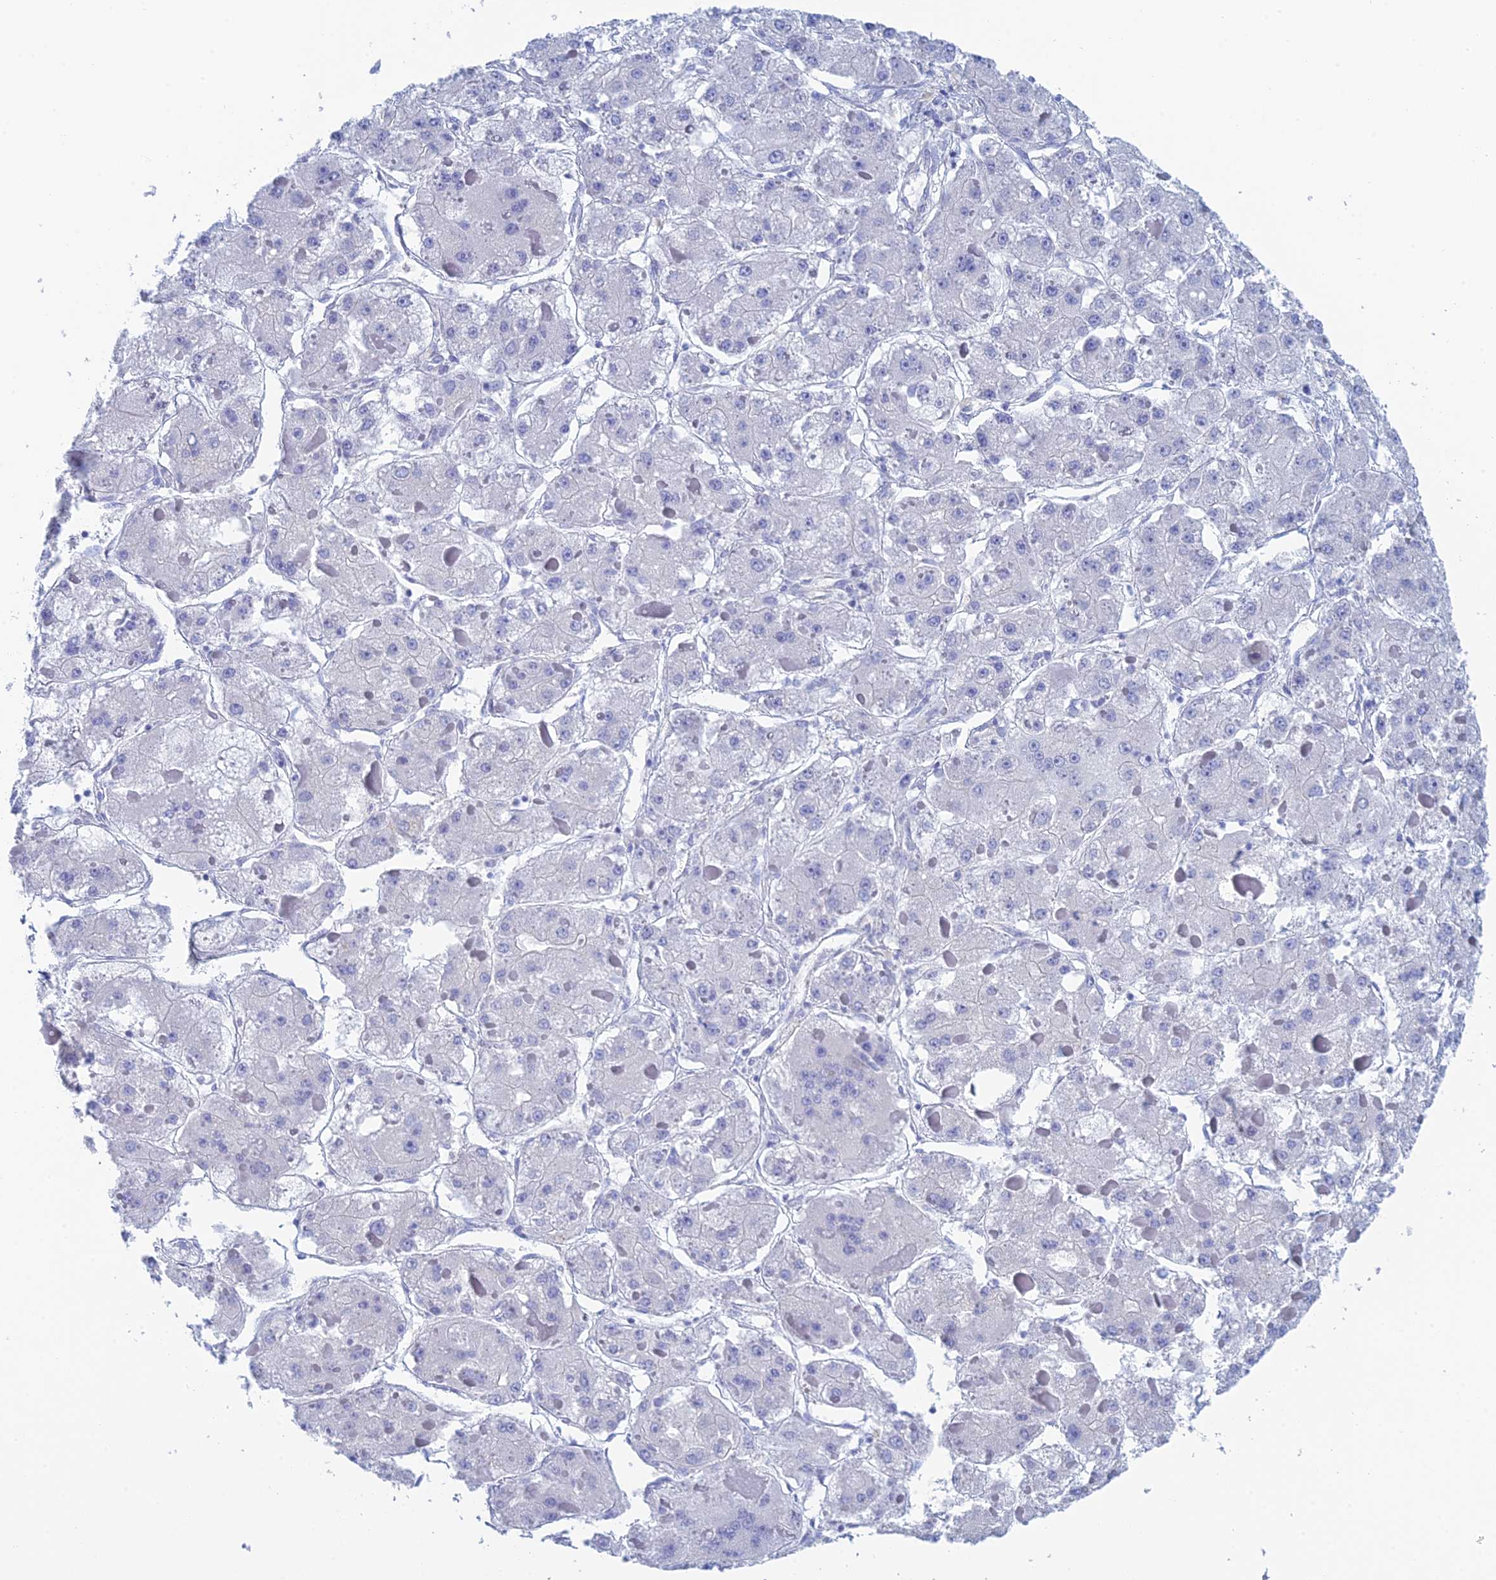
{"staining": {"intensity": "negative", "quantity": "none", "location": "none"}, "tissue": "liver cancer", "cell_type": "Tumor cells", "image_type": "cancer", "snomed": [{"axis": "morphology", "description": "Carcinoma, Hepatocellular, NOS"}, {"axis": "topography", "description": "Liver"}], "caption": "Liver cancer (hepatocellular carcinoma) was stained to show a protein in brown. There is no significant staining in tumor cells.", "gene": "PCDHA8", "patient": {"sex": "female", "age": 73}}